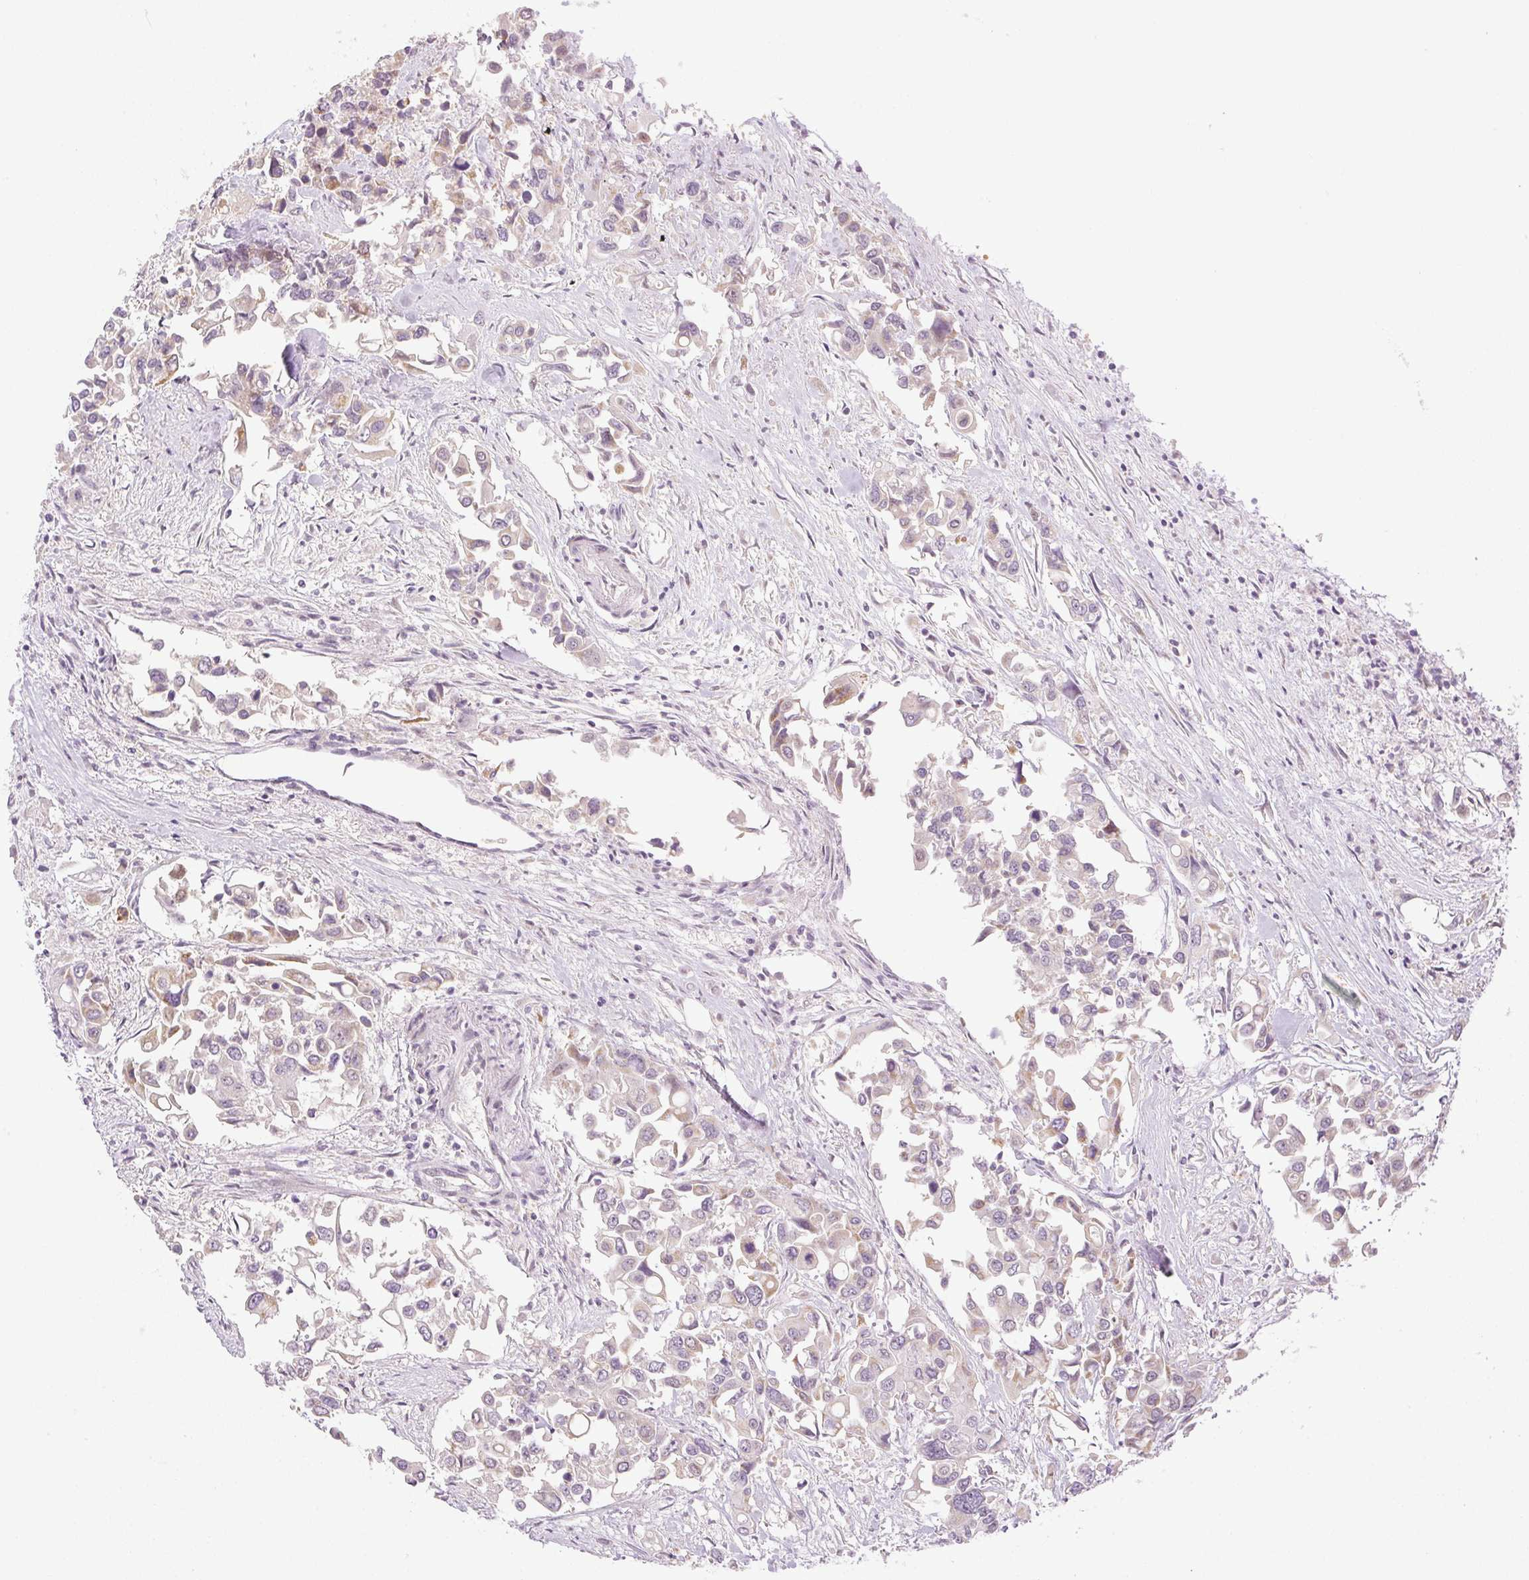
{"staining": {"intensity": "moderate", "quantity": "<25%", "location": "cytoplasmic/membranous,nuclear"}, "tissue": "colorectal cancer", "cell_type": "Tumor cells", "image_type": "cancer", "snomed": [{"axis": "morphology", "description": "Adenocarcinoma, NOS"}, {"axis": "topography", "description": "Colon"}], "caption": "A brown stain highlights moderate cytoplasmic/membranous and nuclear positivity of a protein in colorectal adenocarcinoma tumor cells.", "gene": "AAR2", "patient": {"sex": "male", "age": 77}}